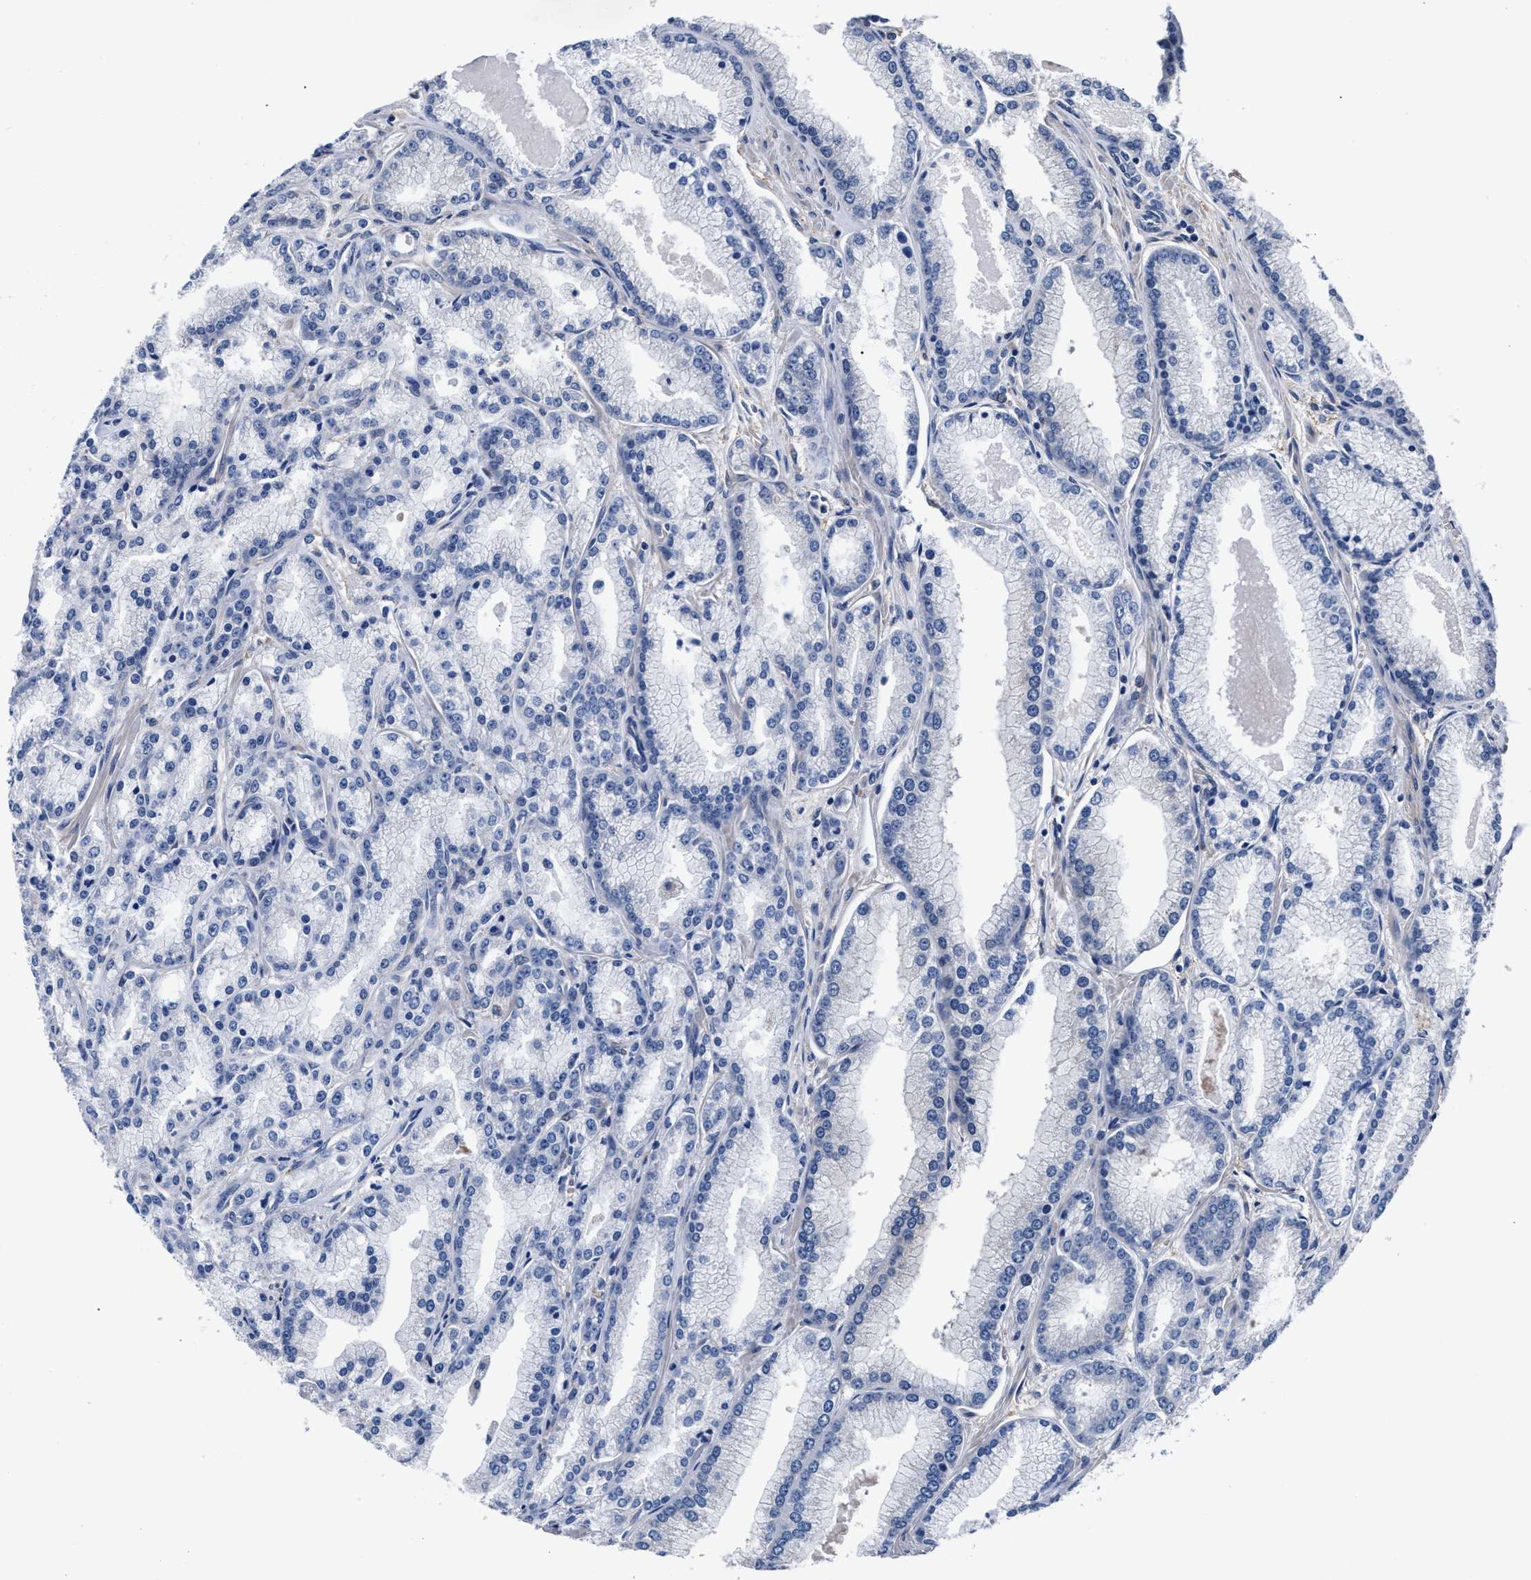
{"staining": {"intensity": "negative", "quantity": "none", "location": "none"}, "tissue": "prostate cancer", "cell_type": "Tumor cells", "image_type": "cancer", "snomed": [{"axis": "morphology", "description": "Adenocarcinoma, High grade"}, {"axis": "topography", "description": "Prostate"}], "caption": "The immunohistochemistry photomicrograph has no significant expression in tumor cells of prostate cancer tissue.", "gene": "GSTM1", "patient": {"sex": "male", "age": 61}}